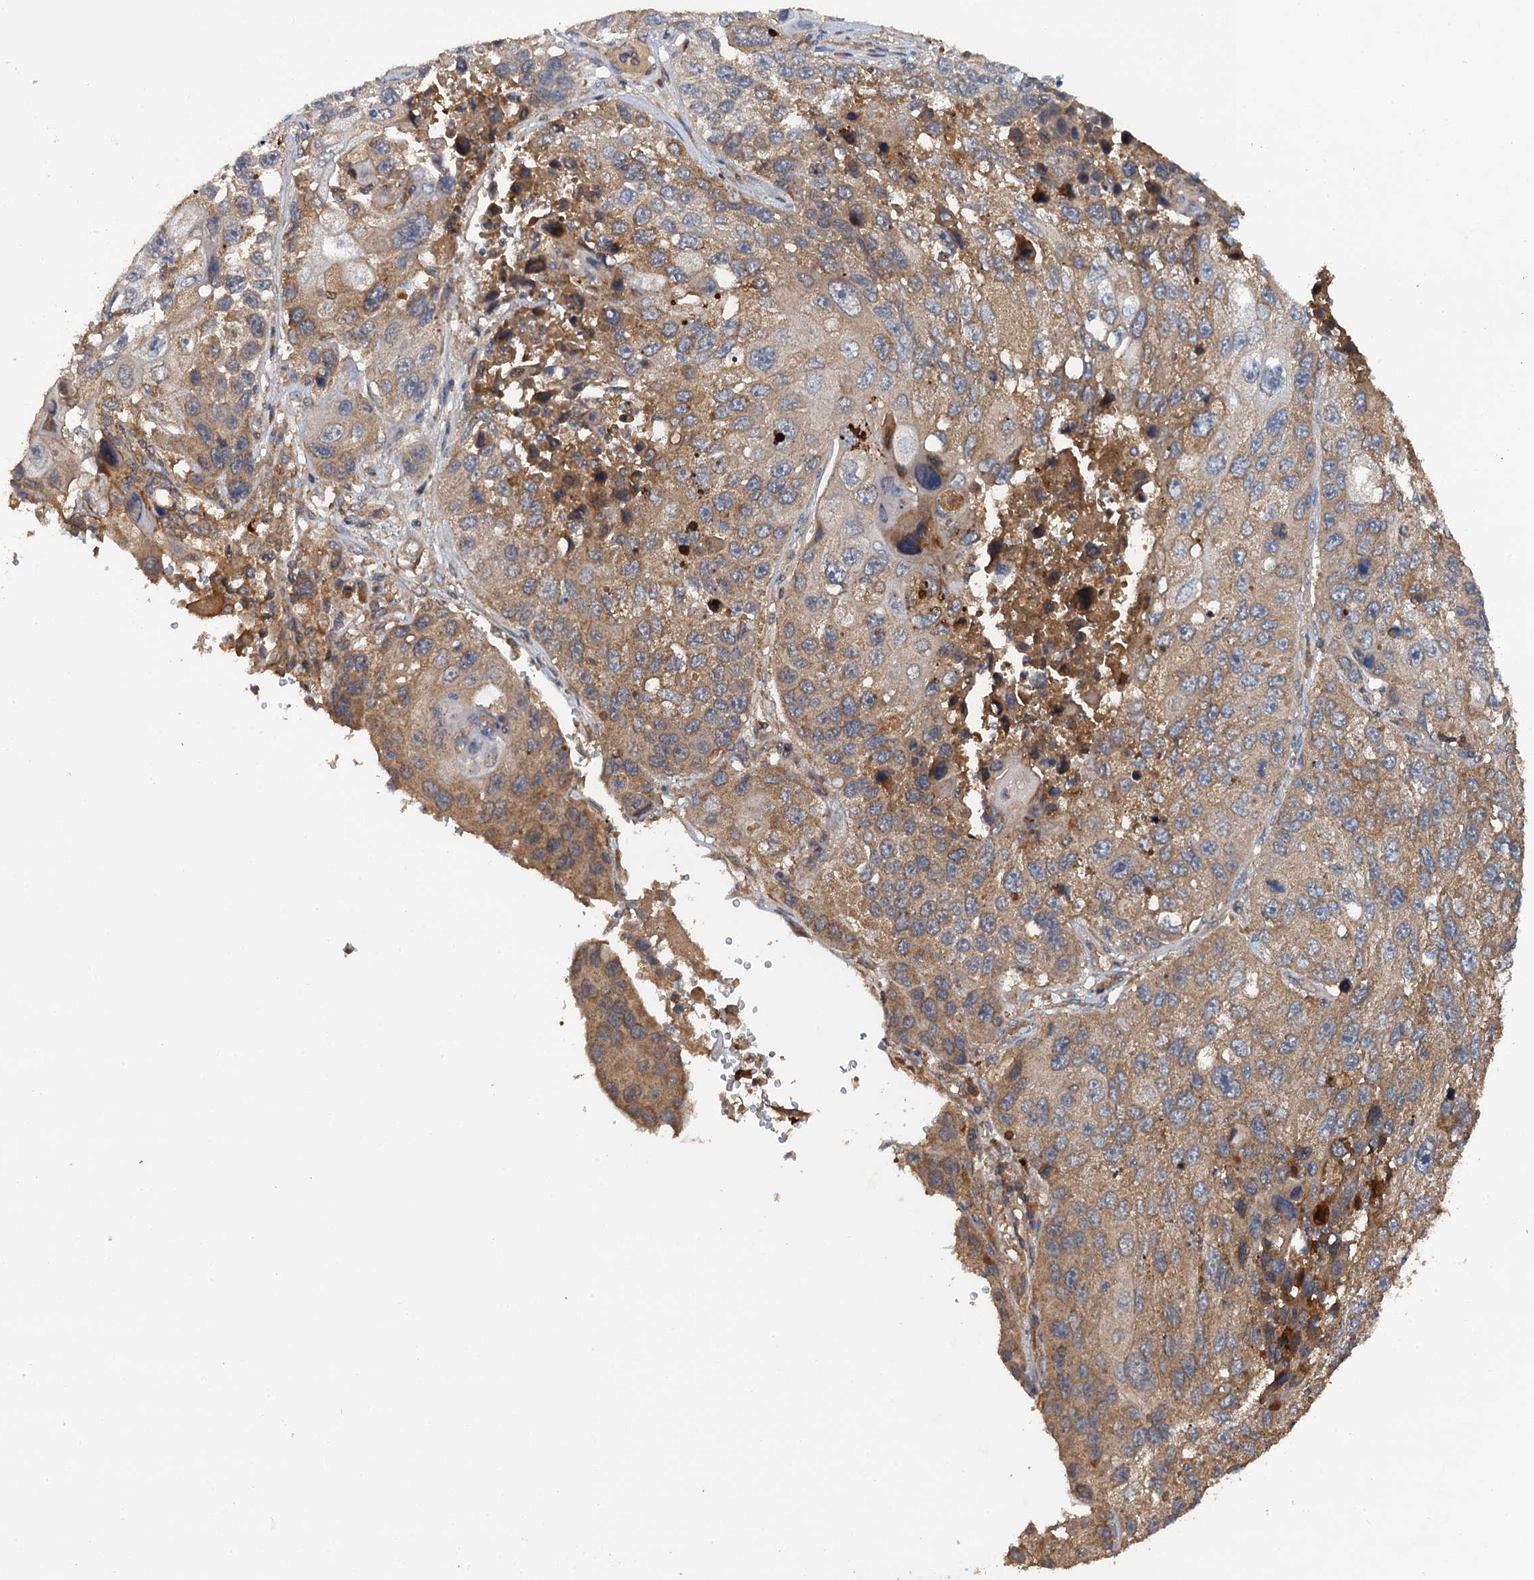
{"staining": {"intensity": "moderate", "quantity": ">75%", "location": "cytoplasmic/membranous"}, "tissue": "lung cancer", "cell_type": "Tumor cells", "image_type": "cancer", "snomed": [{"axis": "morphology", "description": "Squamous cell carcinoma, NOS"}, {"axis": "topography", "description": "Lung"}], "caption": "Protein expression analysis of human squamous cell carcinoma (lung) reveals moderate cytoplasmic/membranous staining in about >75% of tumor cells.", "gene": "HAPLN3", "patient": {"sex": "male", "age": 61}}